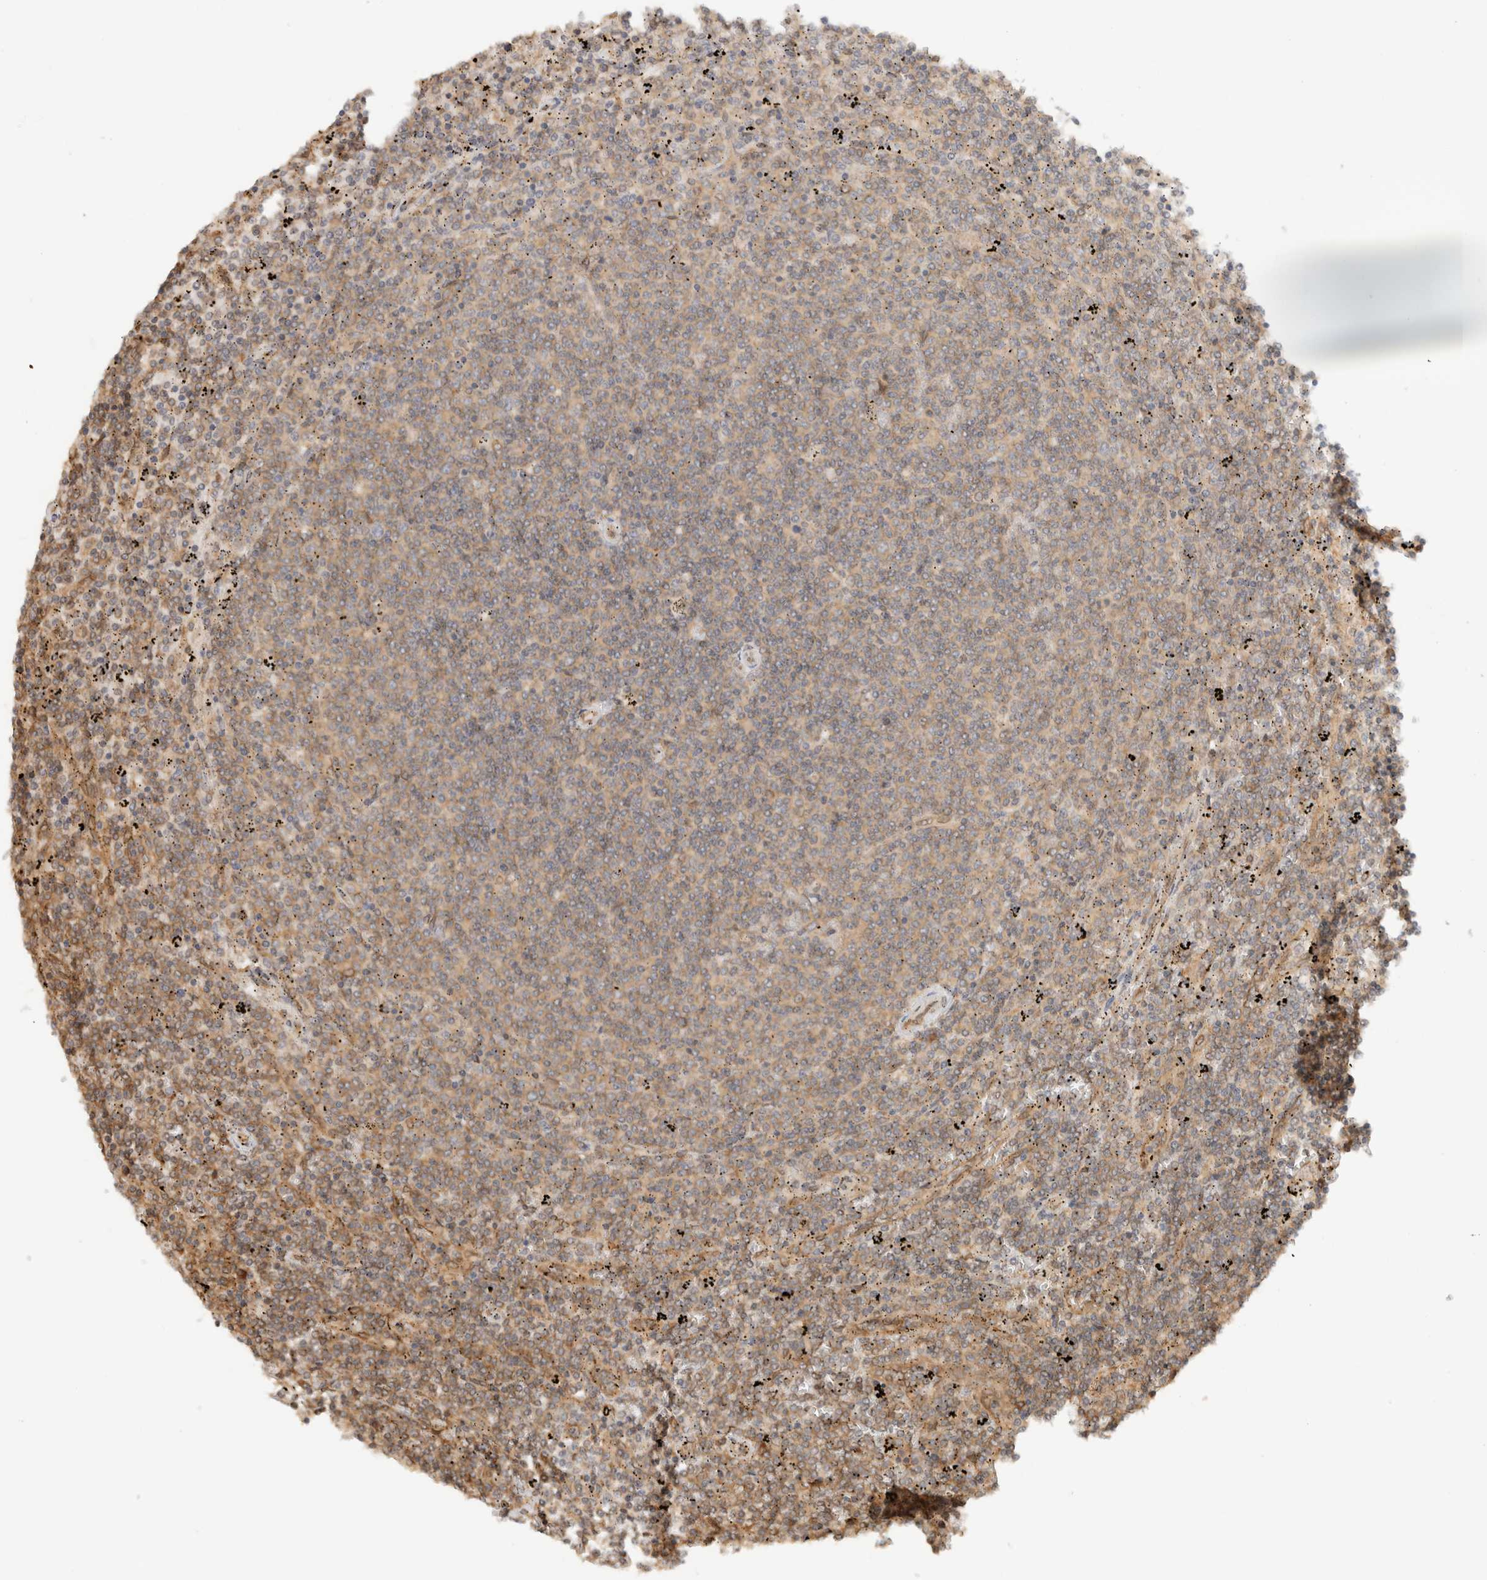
{"staining": {"intensity": "weak", "quantity": "25%-75%", "location": "cytoplasmic/membranous"}, "tissue": "lymphoma", "cell_type": "Tumor cells", "image_type": "cancer", "snomed": [{"axis": "morphology", "description": "Malignant lymphoma, non-Hodgkin's type, Low grade"}, {"axis": "topography", "description": "Spleen"}], "caption": "Tumor cells exhibit low levels of weak cytoplasmic/membranous staining in approximately 25%-75% of cells in human lymphoma.", "gene": "ARFGEF2", "patient": {"sex": "female", "age": 50}}